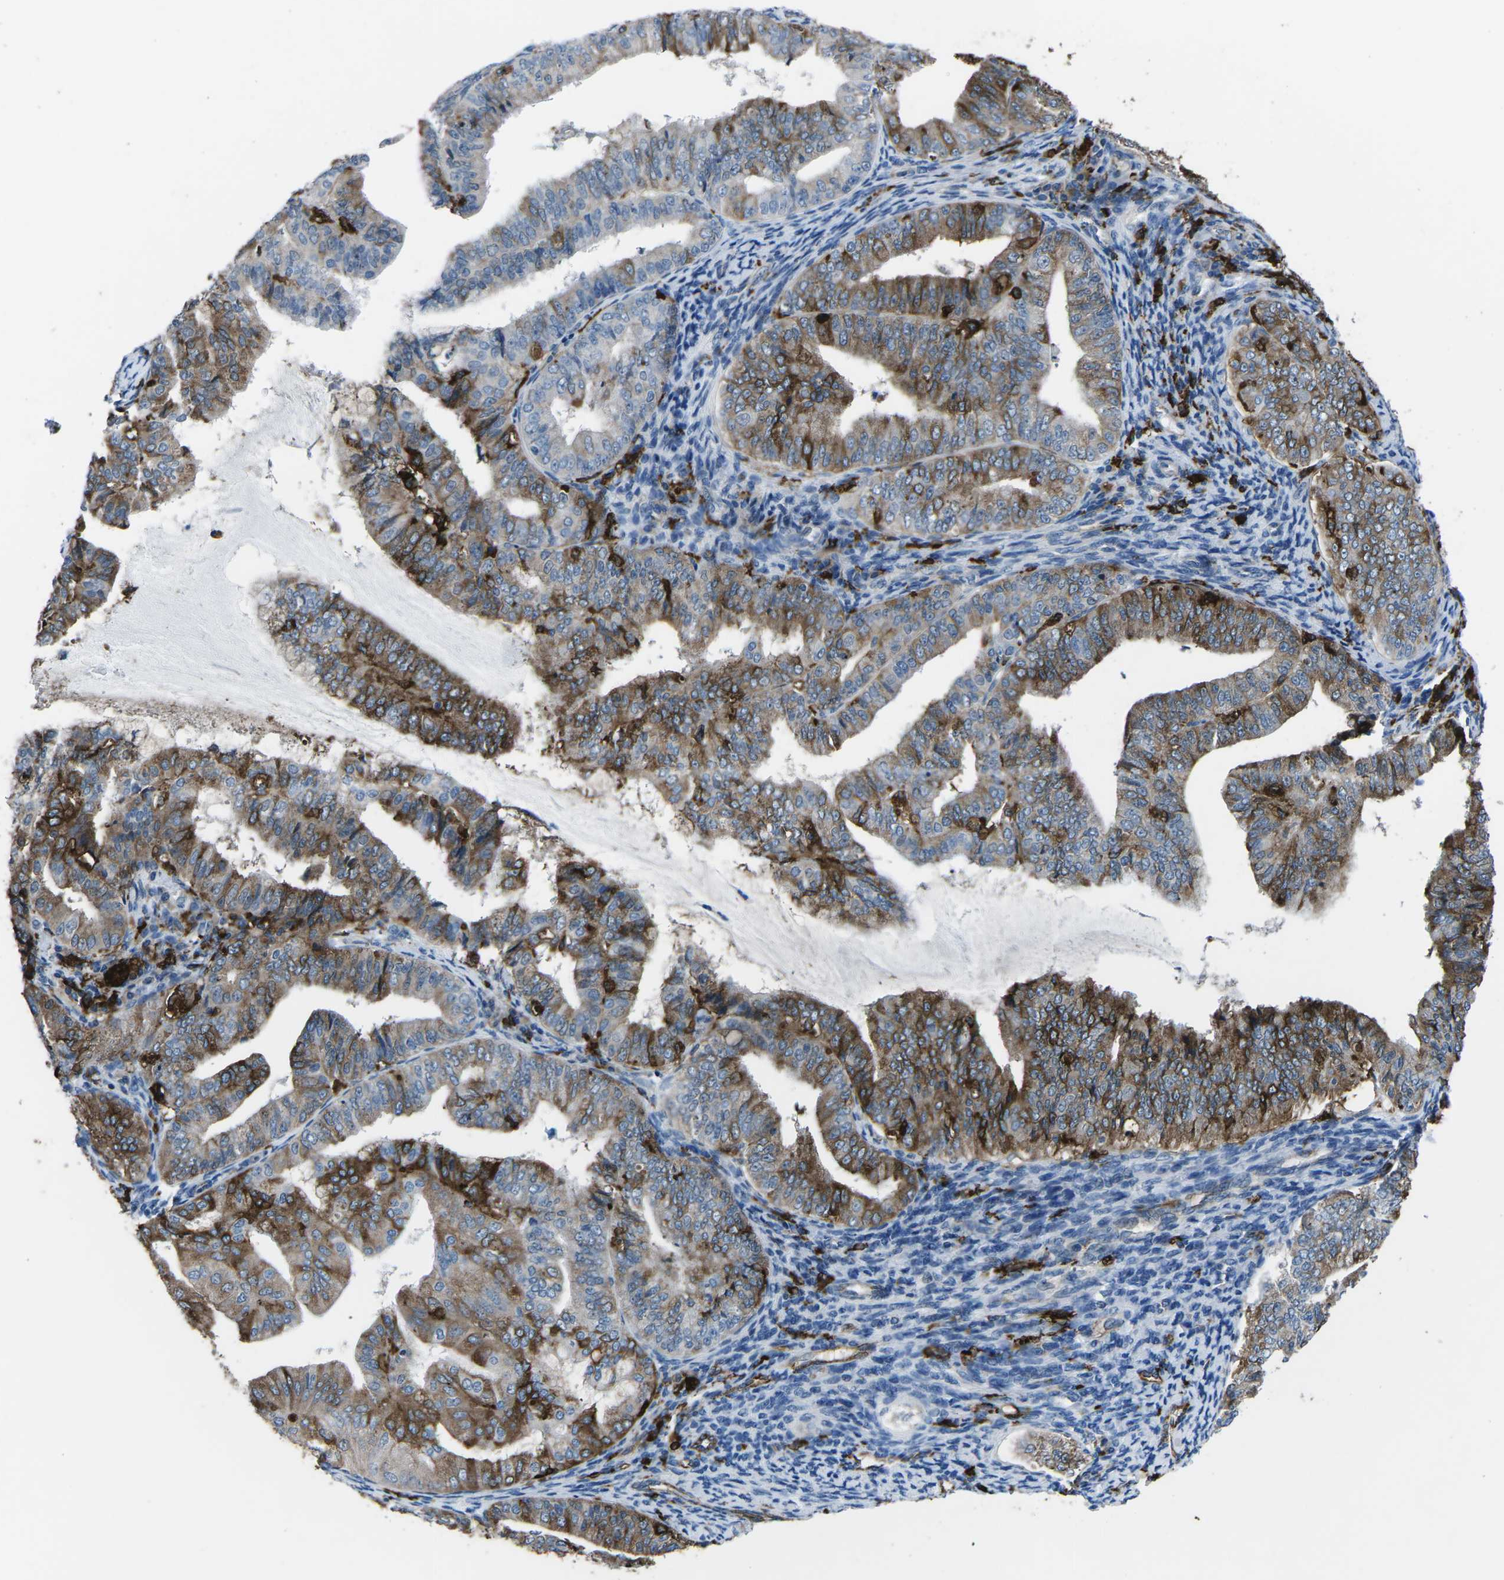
{"staining": {"intensity": "moderate", "quantity": "25%-75%", "location": "cytoplasmic/membranous"}, "tissue": "endometrial cancer", "cell_type": "Tumor cells", "image_type": "cancer", "snomed": [{"axis": "morphology", "description": "Adenocarcinoma, NOS"}, {"axis": "topography", "description": "Endometrium"}], "caption": "The photomicrograph demonstrates staining of endometrial cancer (adenocarcinoma), revealing moderate cytoplasmic/membranous protein positivity (brown color) within tumor cells.", "gene": "PTPN1", "patient": {"sex": "female", "age": 63}}